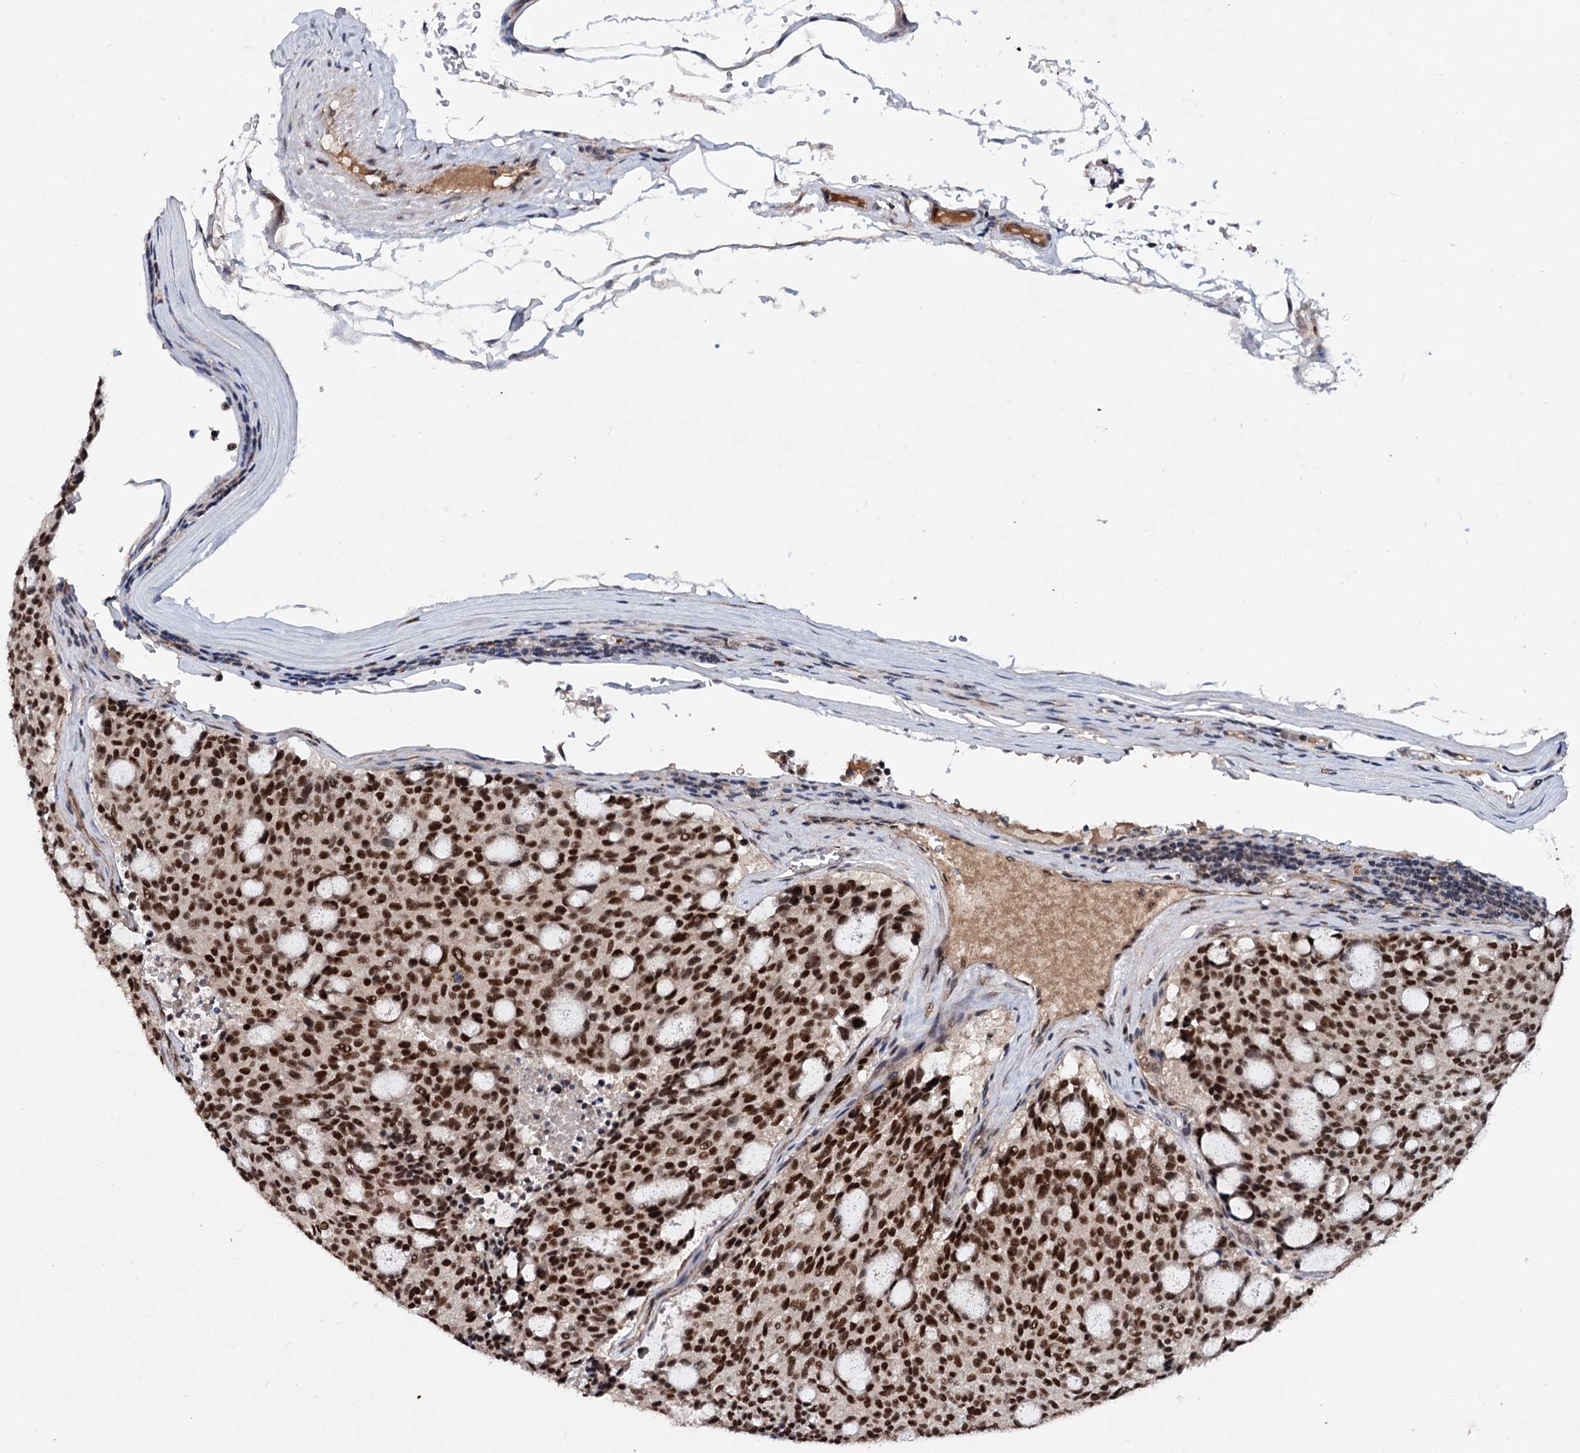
{"staining": {"intensity": "strong", "quantity": ">75%", "location": "nuclear"}, "tissue": "carcinoid", "cell_type": "Tumor cells", "image_type": "cancer", "snomed": [{"axis": "morphology", "description": "Carcinoid, malignant, NOS"}, {"axis": "topography", "description": "Pancreas"}], "caption": "Carcinoid (malignant) stained with DAB (3,3'-diaminobenzidine) IHC shows high levels of strong nuclear staining in approximately >75% of tumor cells.", "gene": "TBC1D12", "patient": {"sex": "female", "age": 54}}